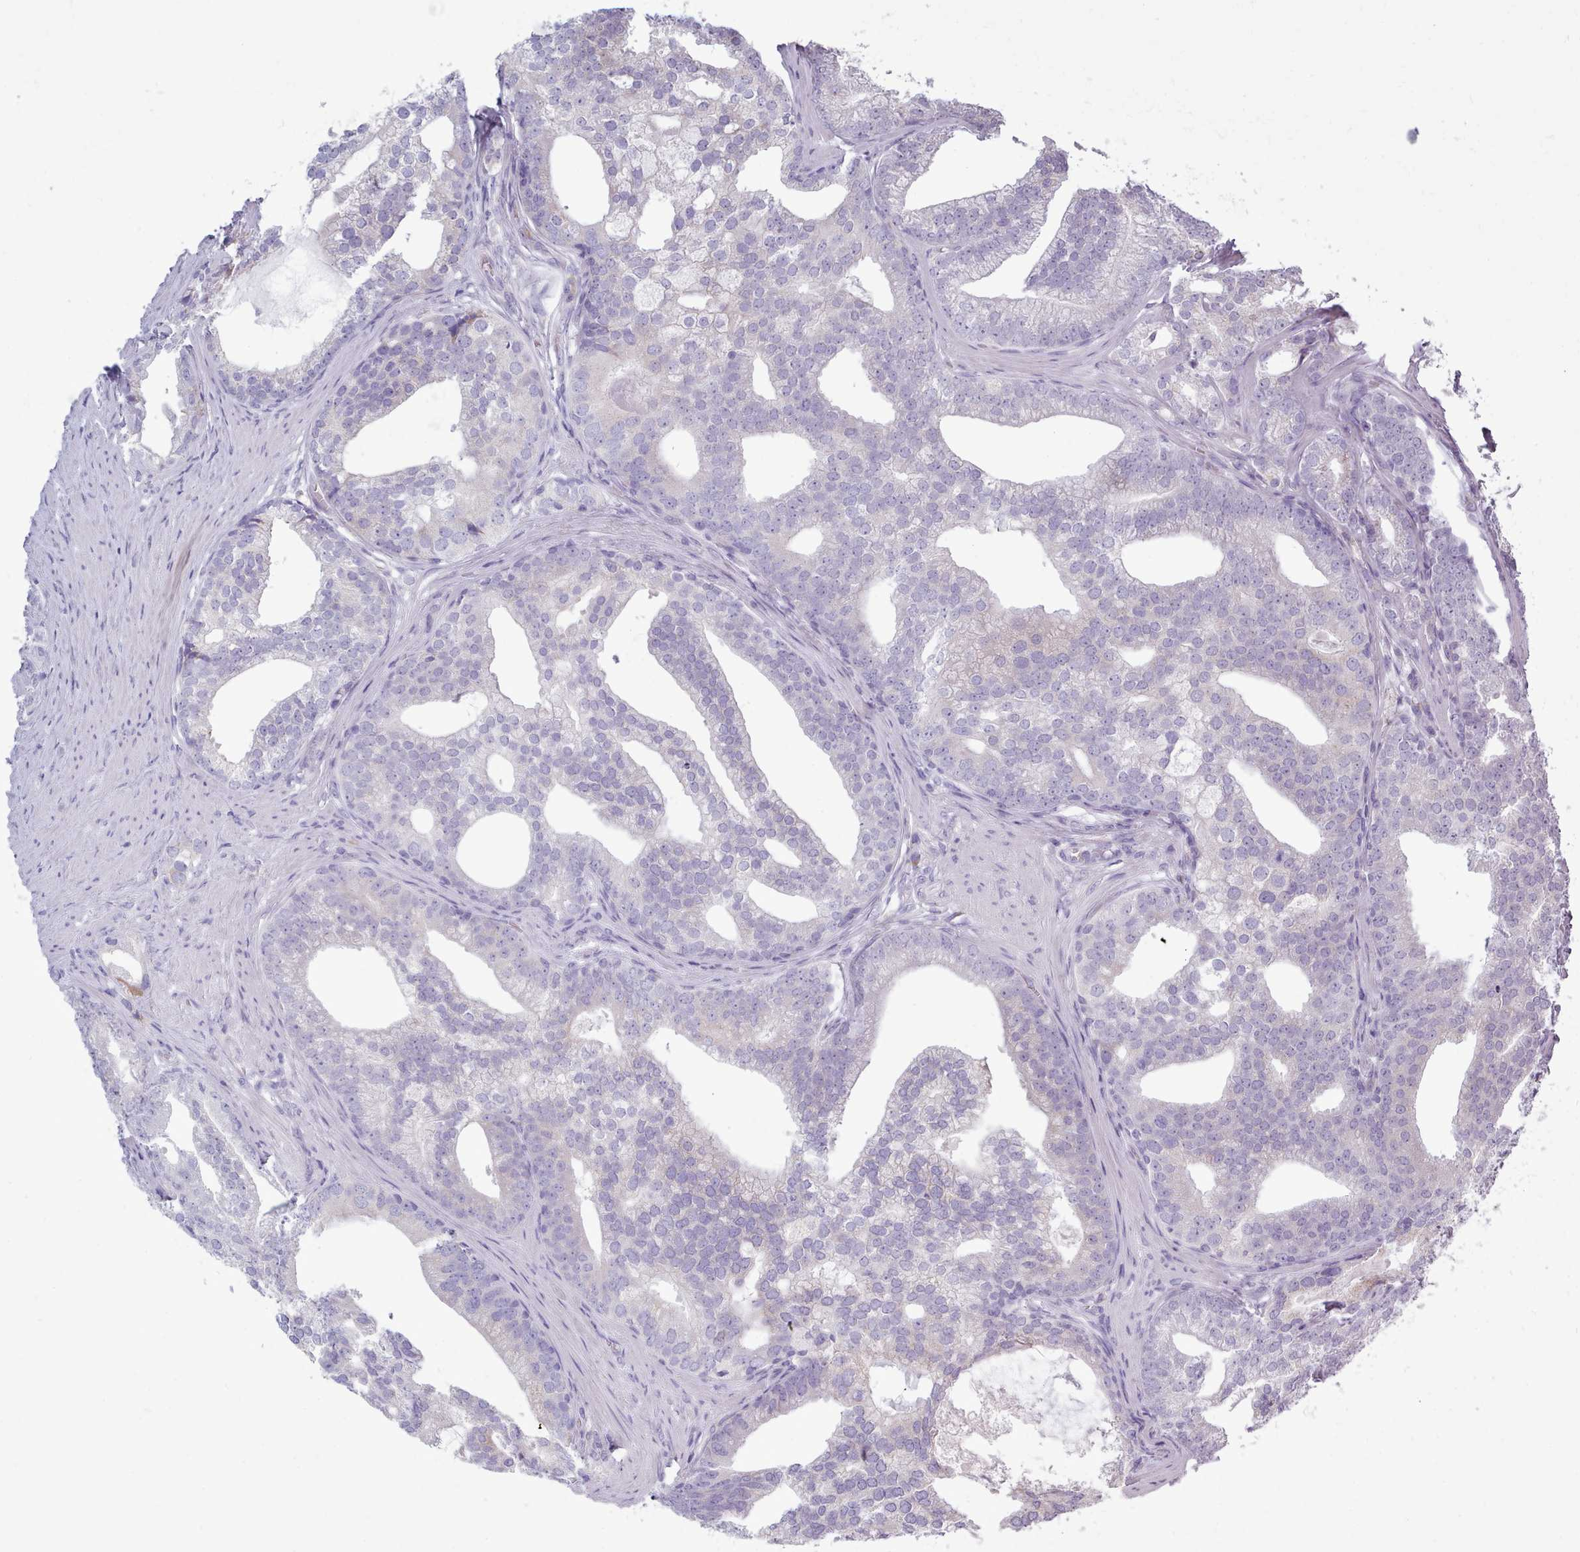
{"staining": {"intensity": "negative", "quantity": "none", "location": "none"}, "tissue": "prostate cancer", "cell_type": "Tumor cells", "image_type": "cancer", "snomed": [{"axis": "morphology", "description": "Adenocarcinoma, Low grade"}, {"axis": "topography", "description": "Prostate"}], "caption": "Image shows no protein staining in tumor cells of prostate cancer (low-grade adenocarcinoma) tissue.", "gene": "XKR8", "patient": {"sex": "male", "age": 71}}